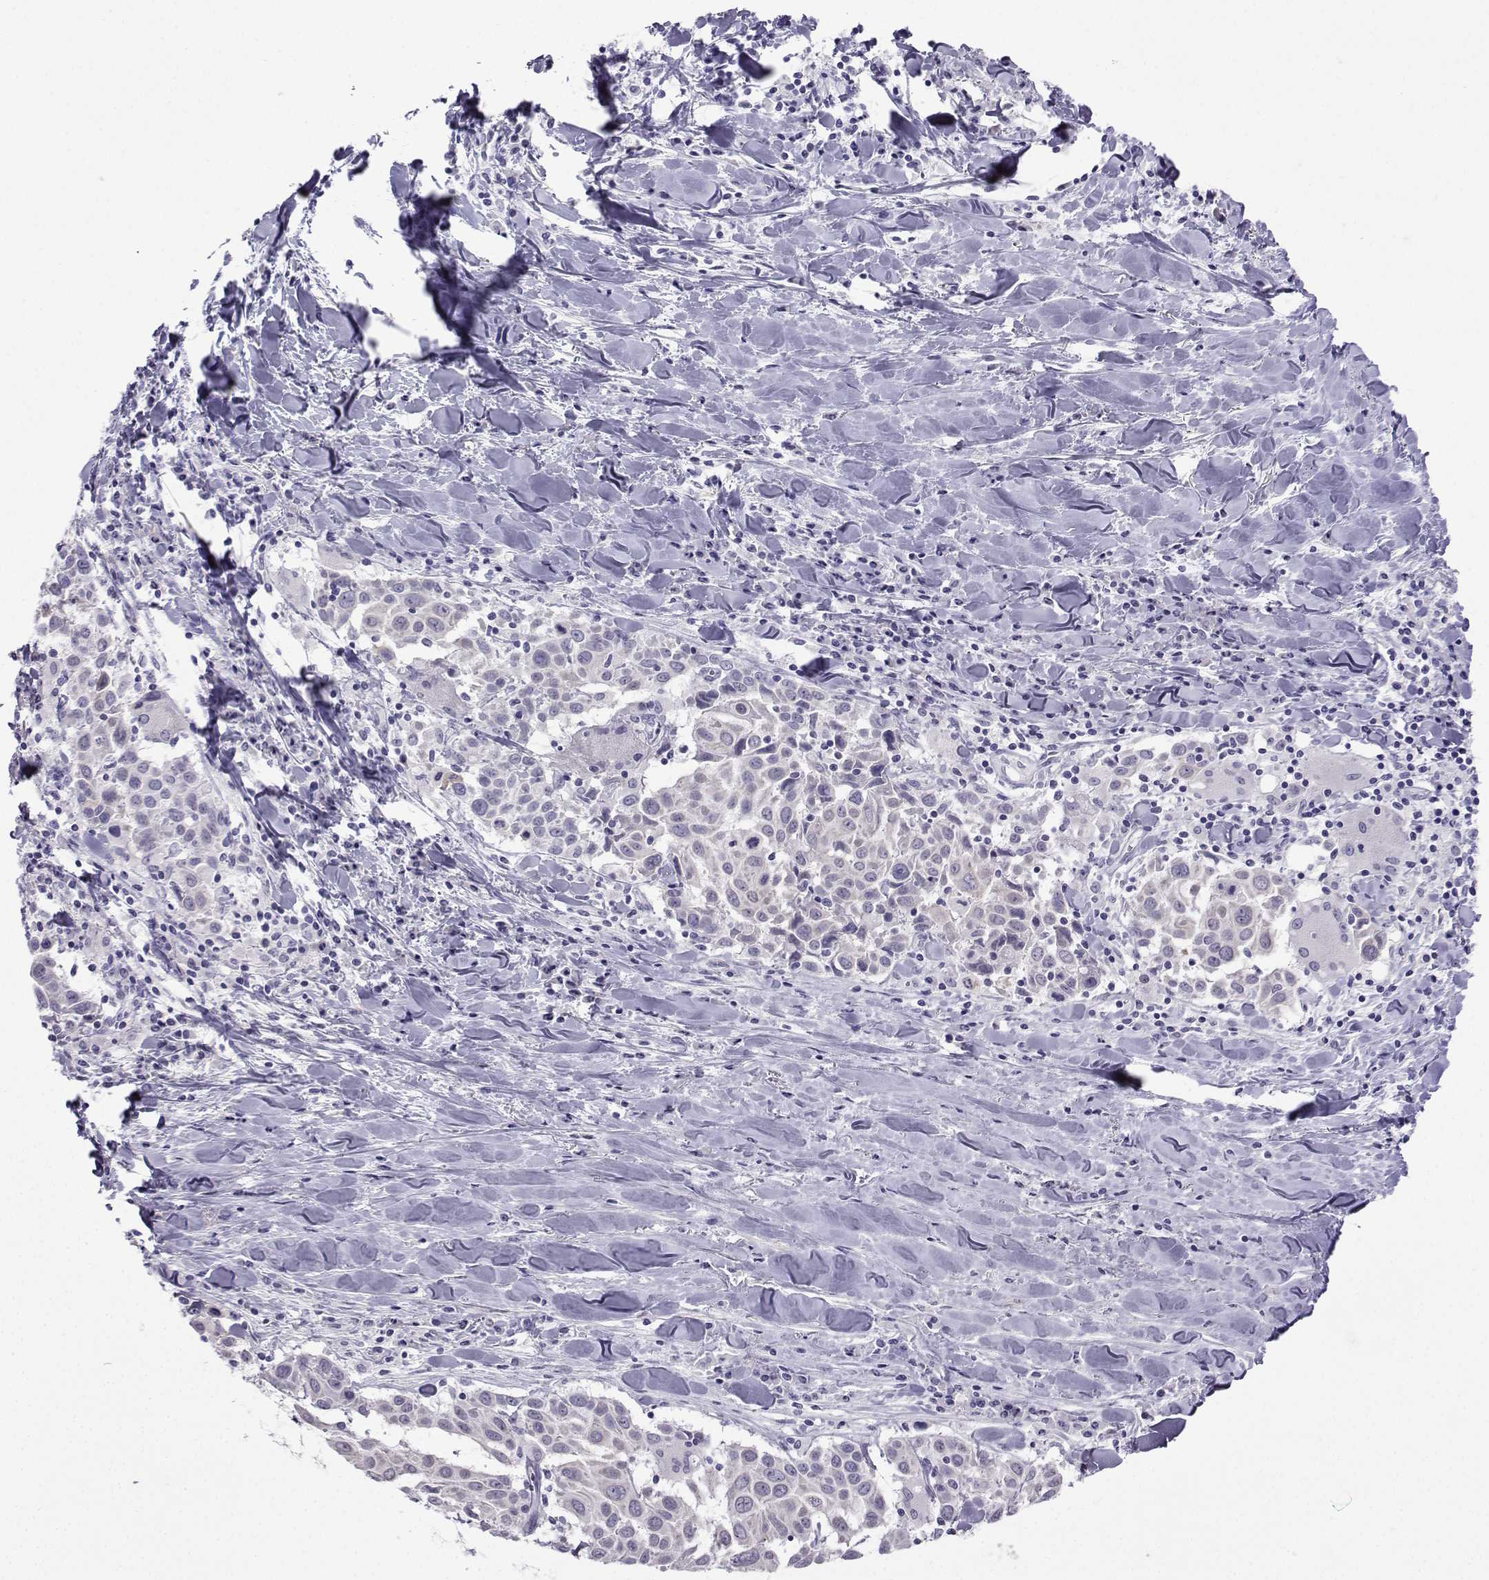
{"staining": {"intensity": "negative", "quantity": "none", "location": "none"}, "tissue": "lung cancer", "cell_type": "Tumor cells", "image_type": "cancer", "snomed": [{"axis": "morphology", "description": "Squamous cell carcinoma, NOS"}, {"axis": "topography", "description": "Lung"}], "caption": "High power microscopy photomicrograph of an immunohistochemistry (IHC) micrograph of lung cancer (squamous cell carcinoma), revealing no significant positivity in tumor cells.", "gene": "KIF17", "patient": {"sex": "male", "age": 57}}